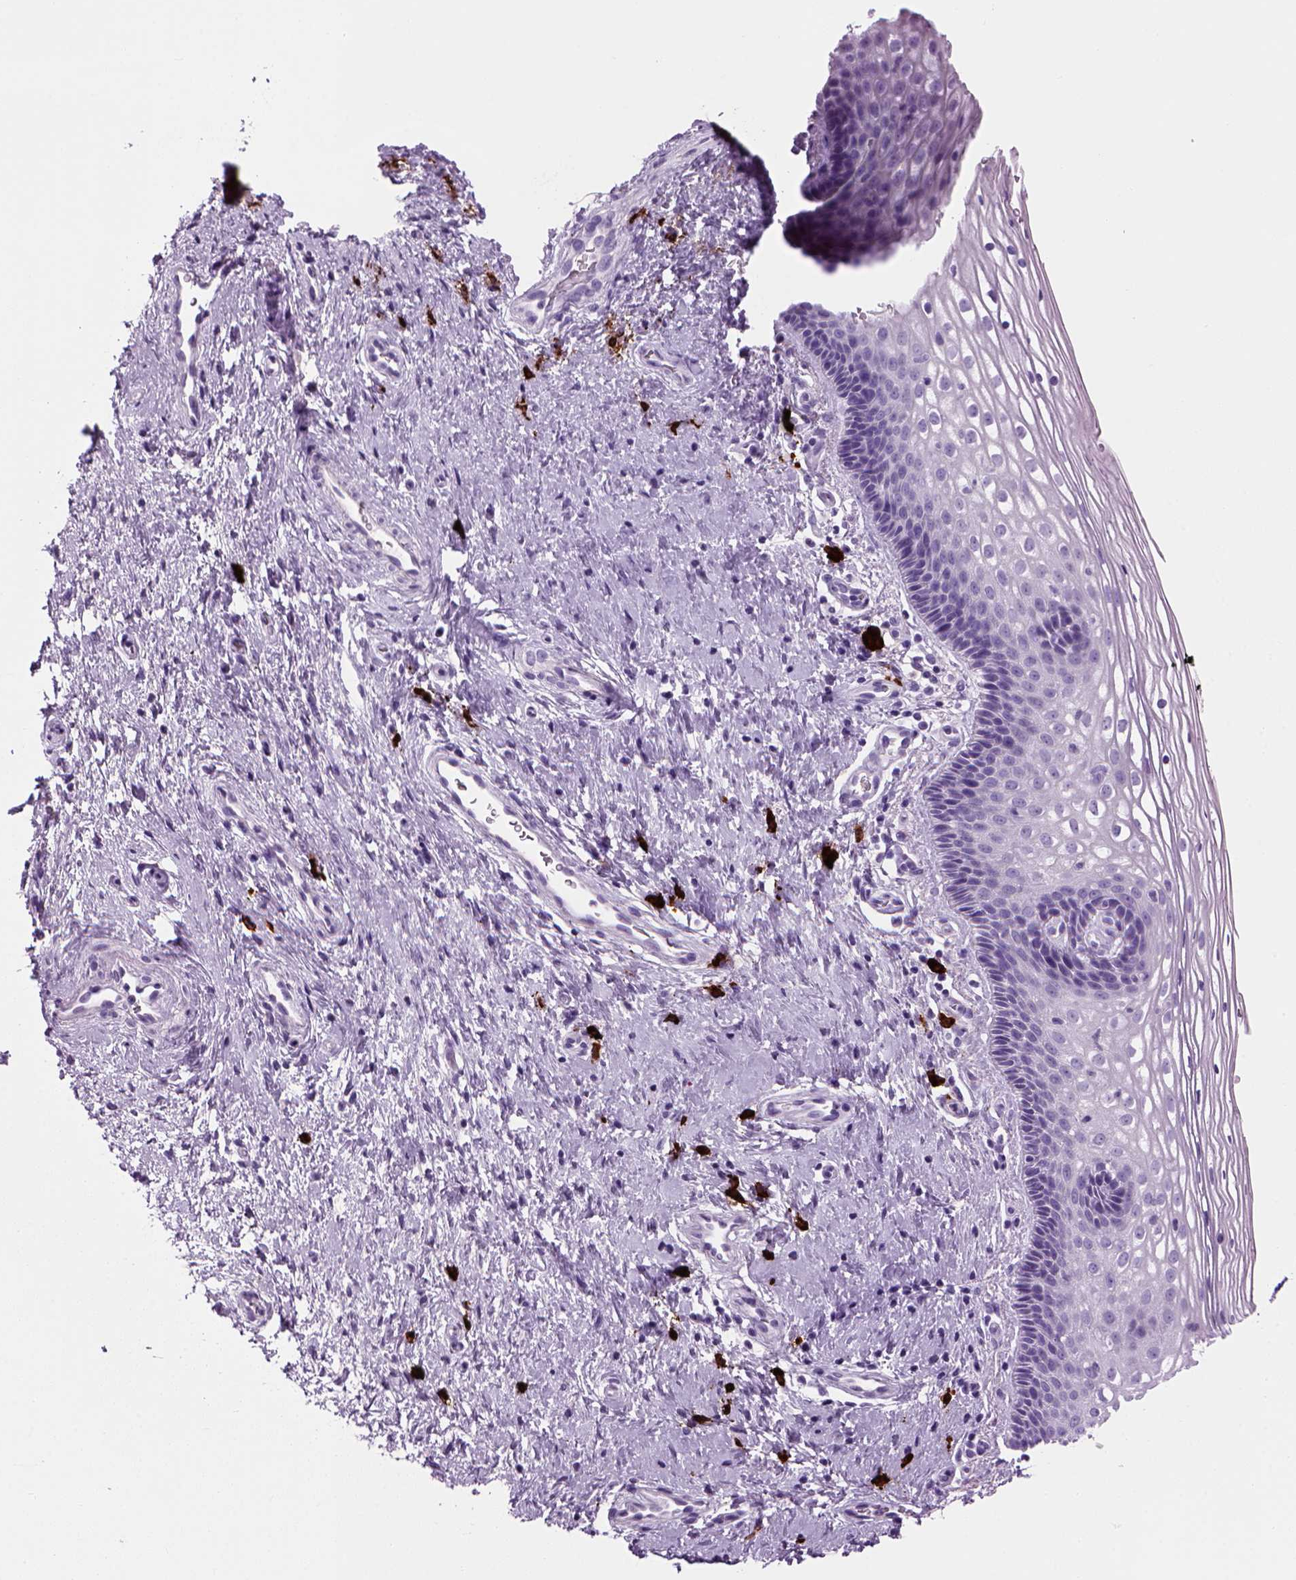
{"staining": {"intensity": "negative", "quantity": "none", "location": "none"}, "tissue": "cervix", "cell_type": "Glandular cells", "image_type": "normal", "snomed": [{"axis": "morphology", "description": "Normal tissue, NOS"}, {"axis": "topography", "description": "Cervix"}], "caption": "This is an immunohistochemistry micrograph of normal cervix. There is no positivity in glandular cells.", "gene": "MZB1", "patient": {"sex": "female", "age": 34}}